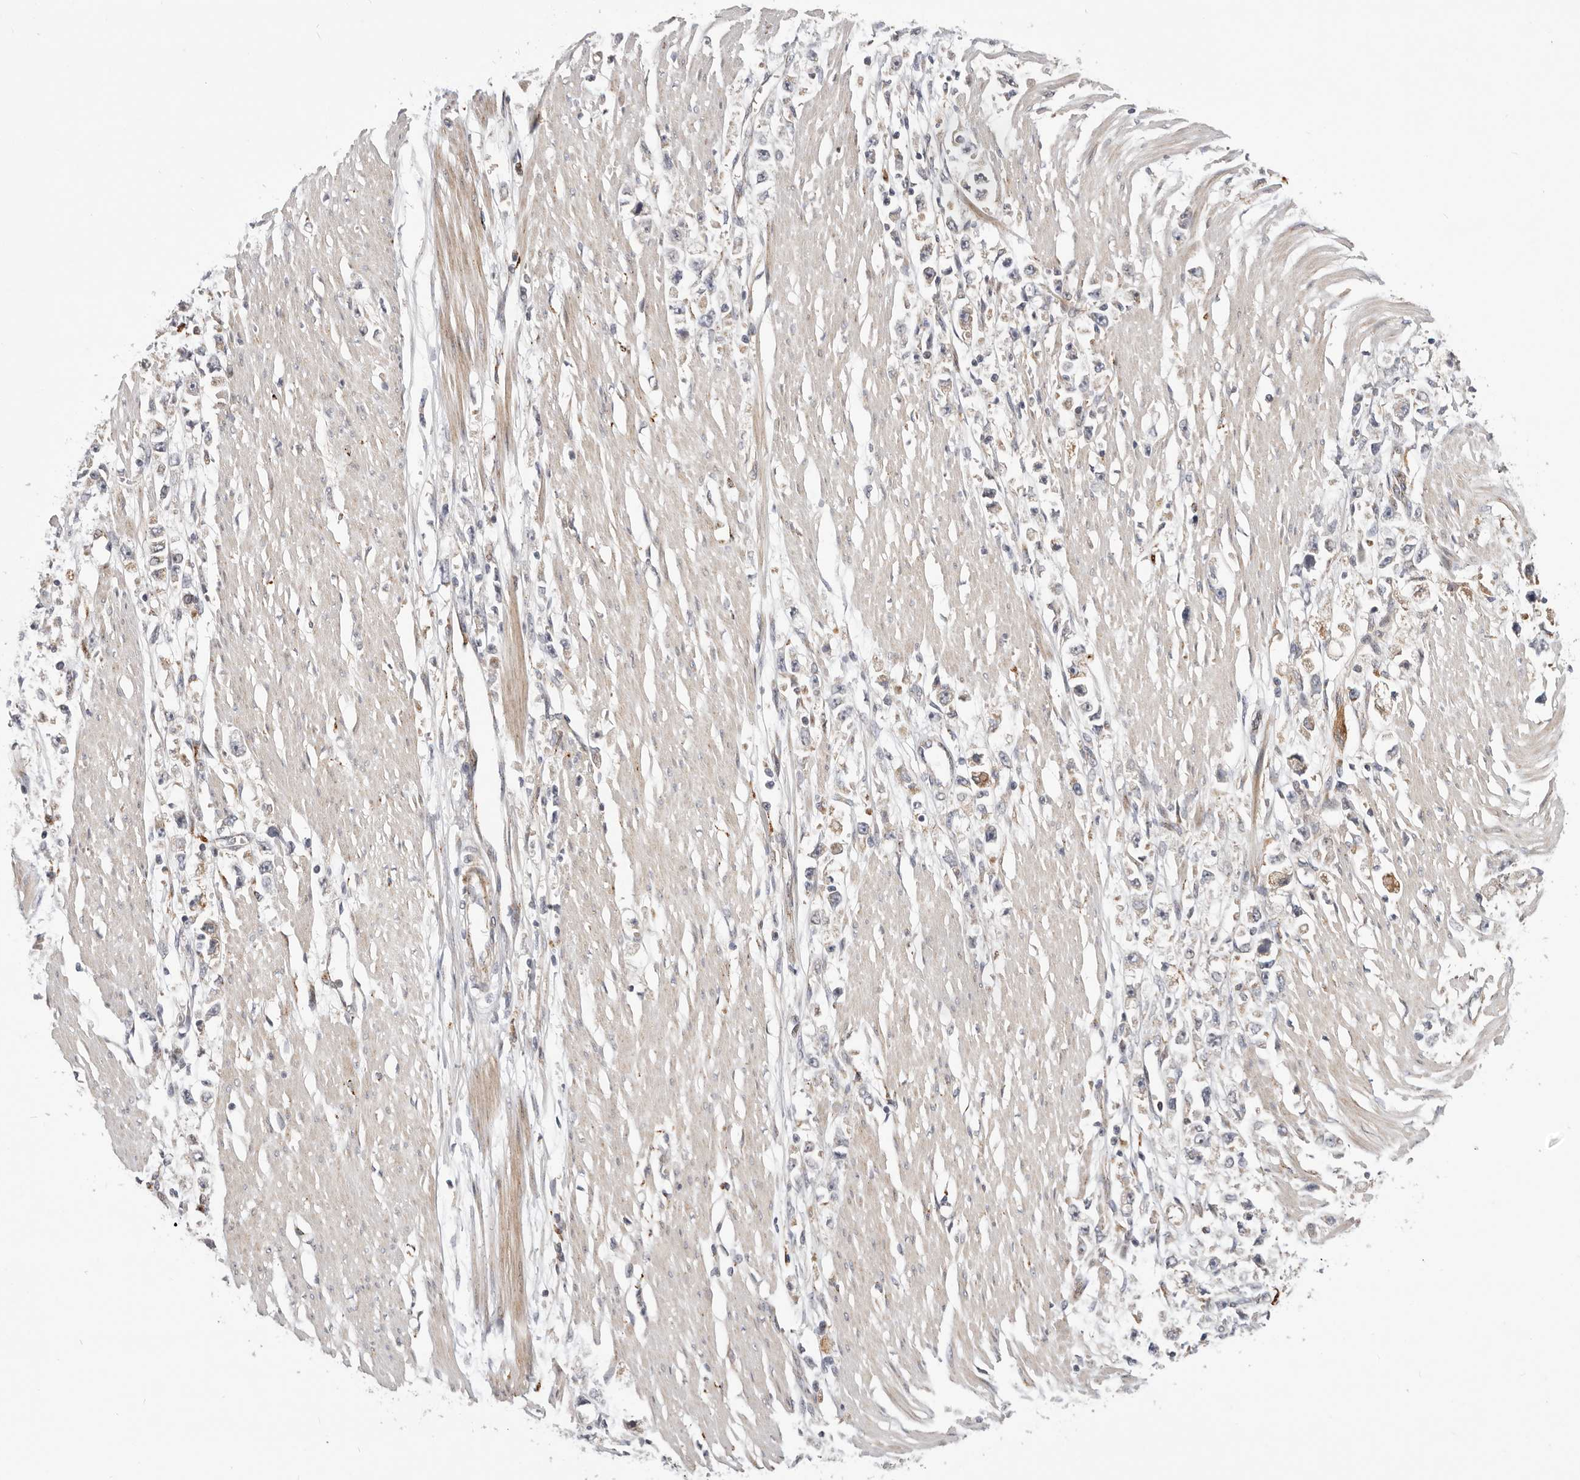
{"staining": {"intensity": "negative", "quantity": "none", "location": "none"}, "tissue": "stomach cancer", "cell_type": "Tumor cells", "image_type": "cancer", "snomed": [{"axis": "morphology", "description": "Adenocarcinoma, NOS"}, {"axis": "topography", "description": "Stomach"}], "caption": "A photomicrograph of stomach cancer stained for a protein reveals no brown staining in tumor cells. The staining was performed using DAB to visualize the protein expression in brown, while the nuclei were stained in blue with hematoxylin (Magnification: 20x).", "gene": "TOR3A", "patient": {"sex": "female", "age": 59}}